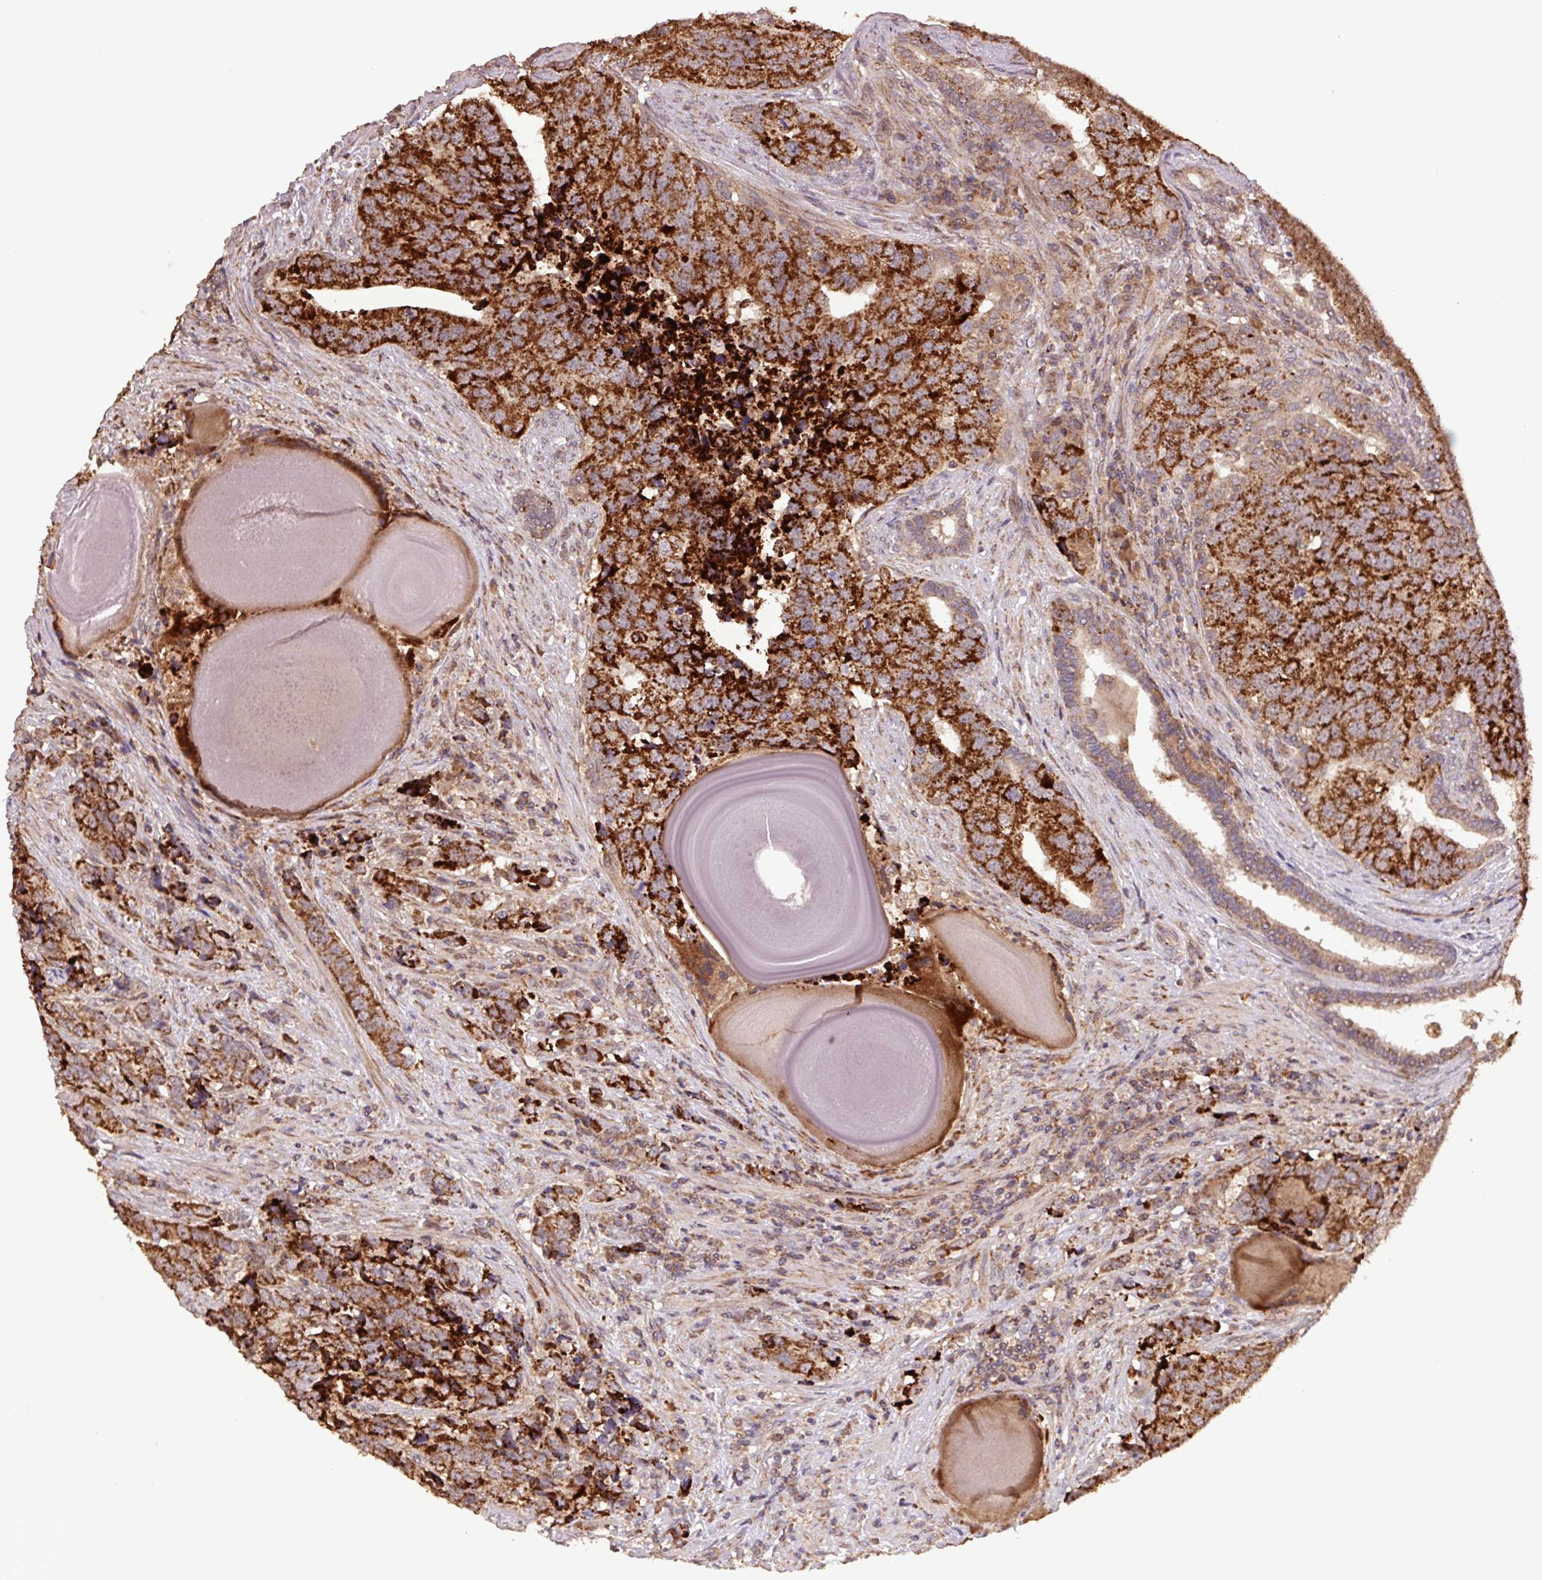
{"staining": {"intensity": "strong", "quantity": ">75%", "location": "cytoplasmic/membranous"}, "tissue": "prostate cancer", "cell_type": "Tumor cells", "image_type": "cancer", "snomed": [{"axis": "morphology", "description": "Adenocarcinoma, High grade"}, {"axis": "topography", "description": "Prostate"}], "caption": "Human adenocarcinoma (high-grade) (prostate) stained for a protein (brown) demonstrates strong cytoplasmic/membranous positive expression in about >75% of tumor cells.", "gene": "TMEM160", "patient": {"sex": "male", "age": 68}}